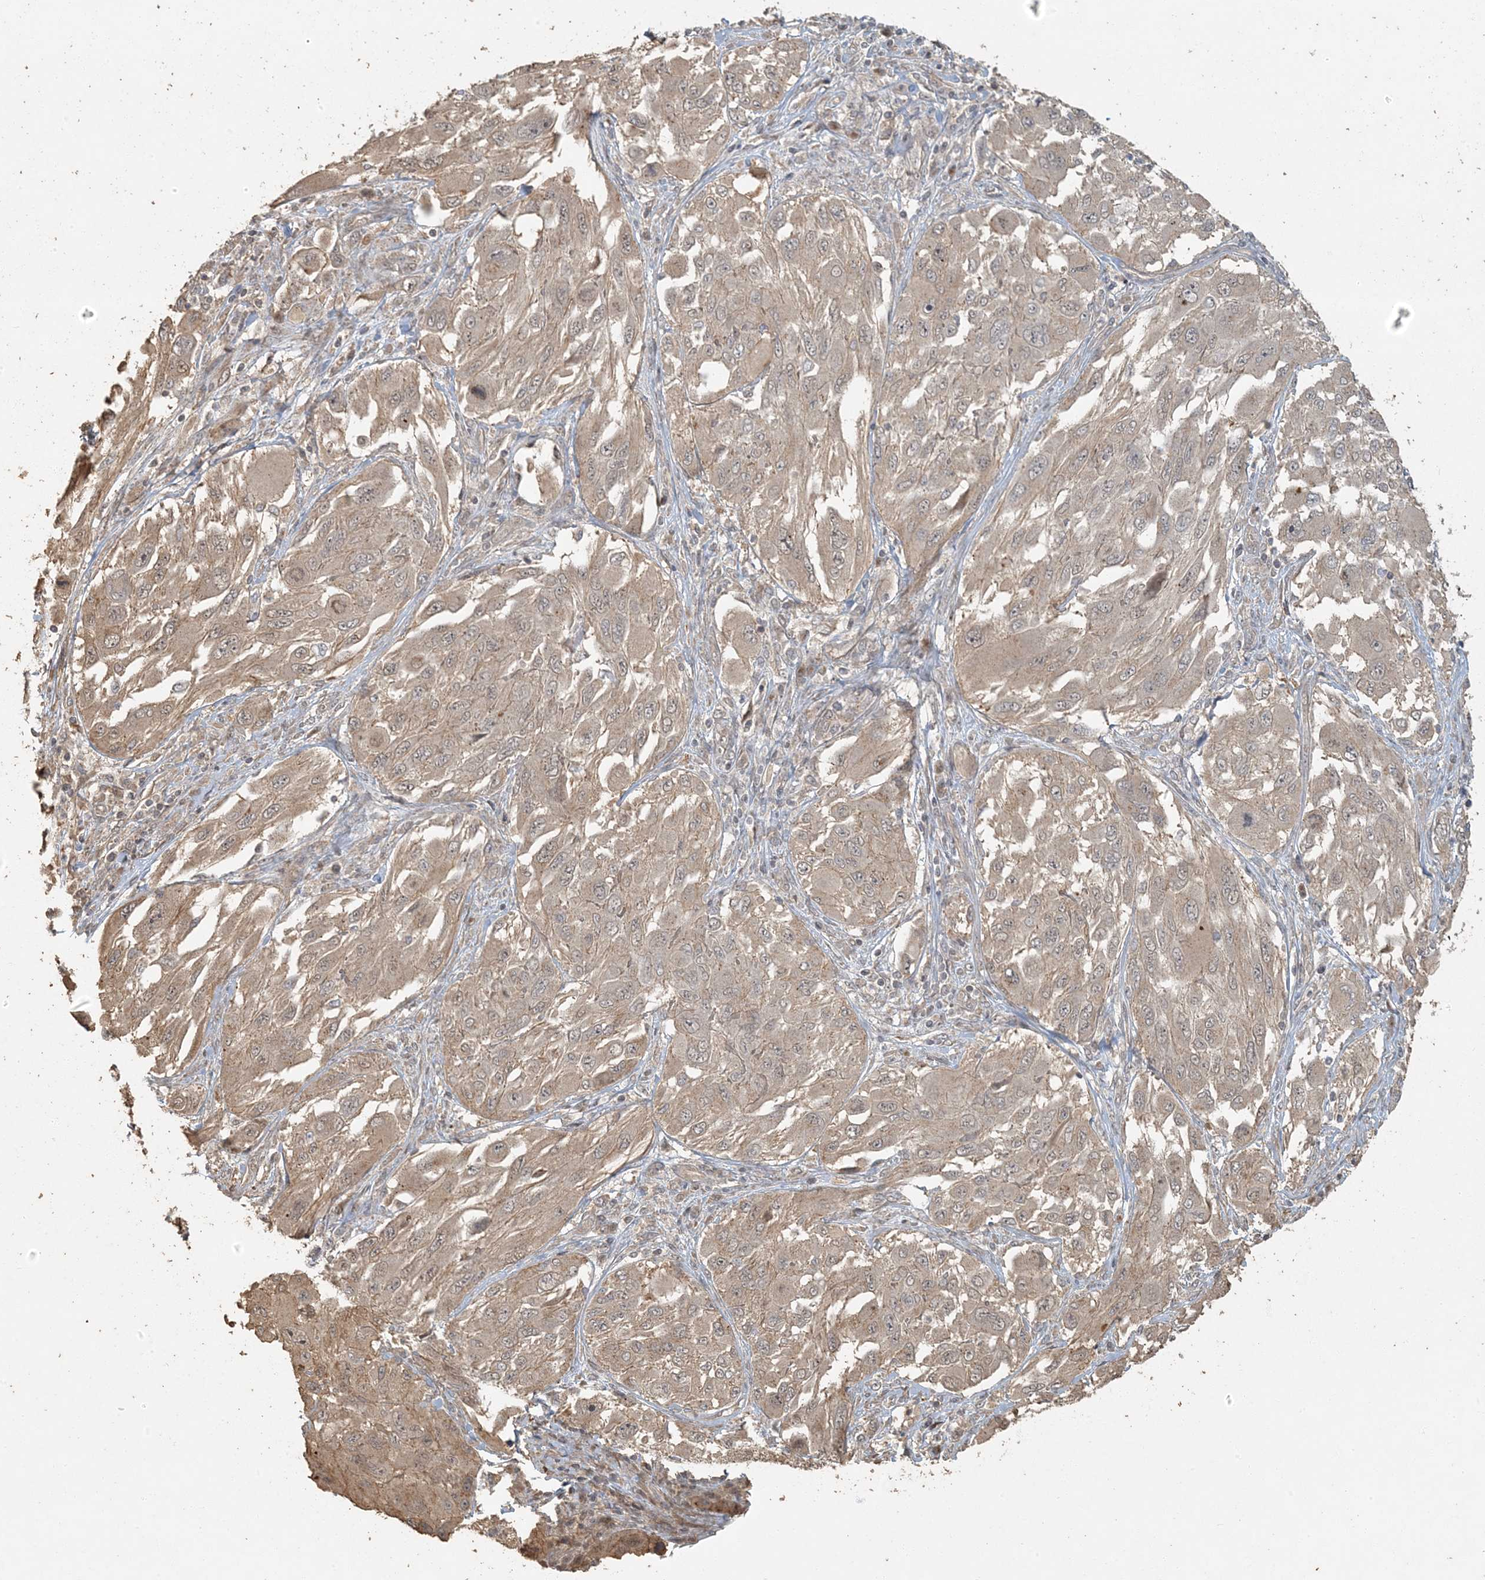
{"staining": {"intensity": "moderate", "quantity": ">75%", "location": "cytoplasmic/membranous"}, "tissue": "melanoma", "cell_type": "Tumor cells", "image_type": "cancer", "snomed": [{"axis": "morphology", "description": "Malignant melanoma, NOS"}, {"axis": "topography", "description": "Skin"}], "caption": "Immunohistochemistry (IHC) histopathology image of neoplastic tissue: human malignant melanoma stained using IHC shows medium levels of moderate protein expression localized specifically in the cytoplasmic/membranous of tumor cells, appearing as a cytoplasmic/membranous brown color.", "gene": "AK9", "patient": {"sex": "female", "age": 91}}